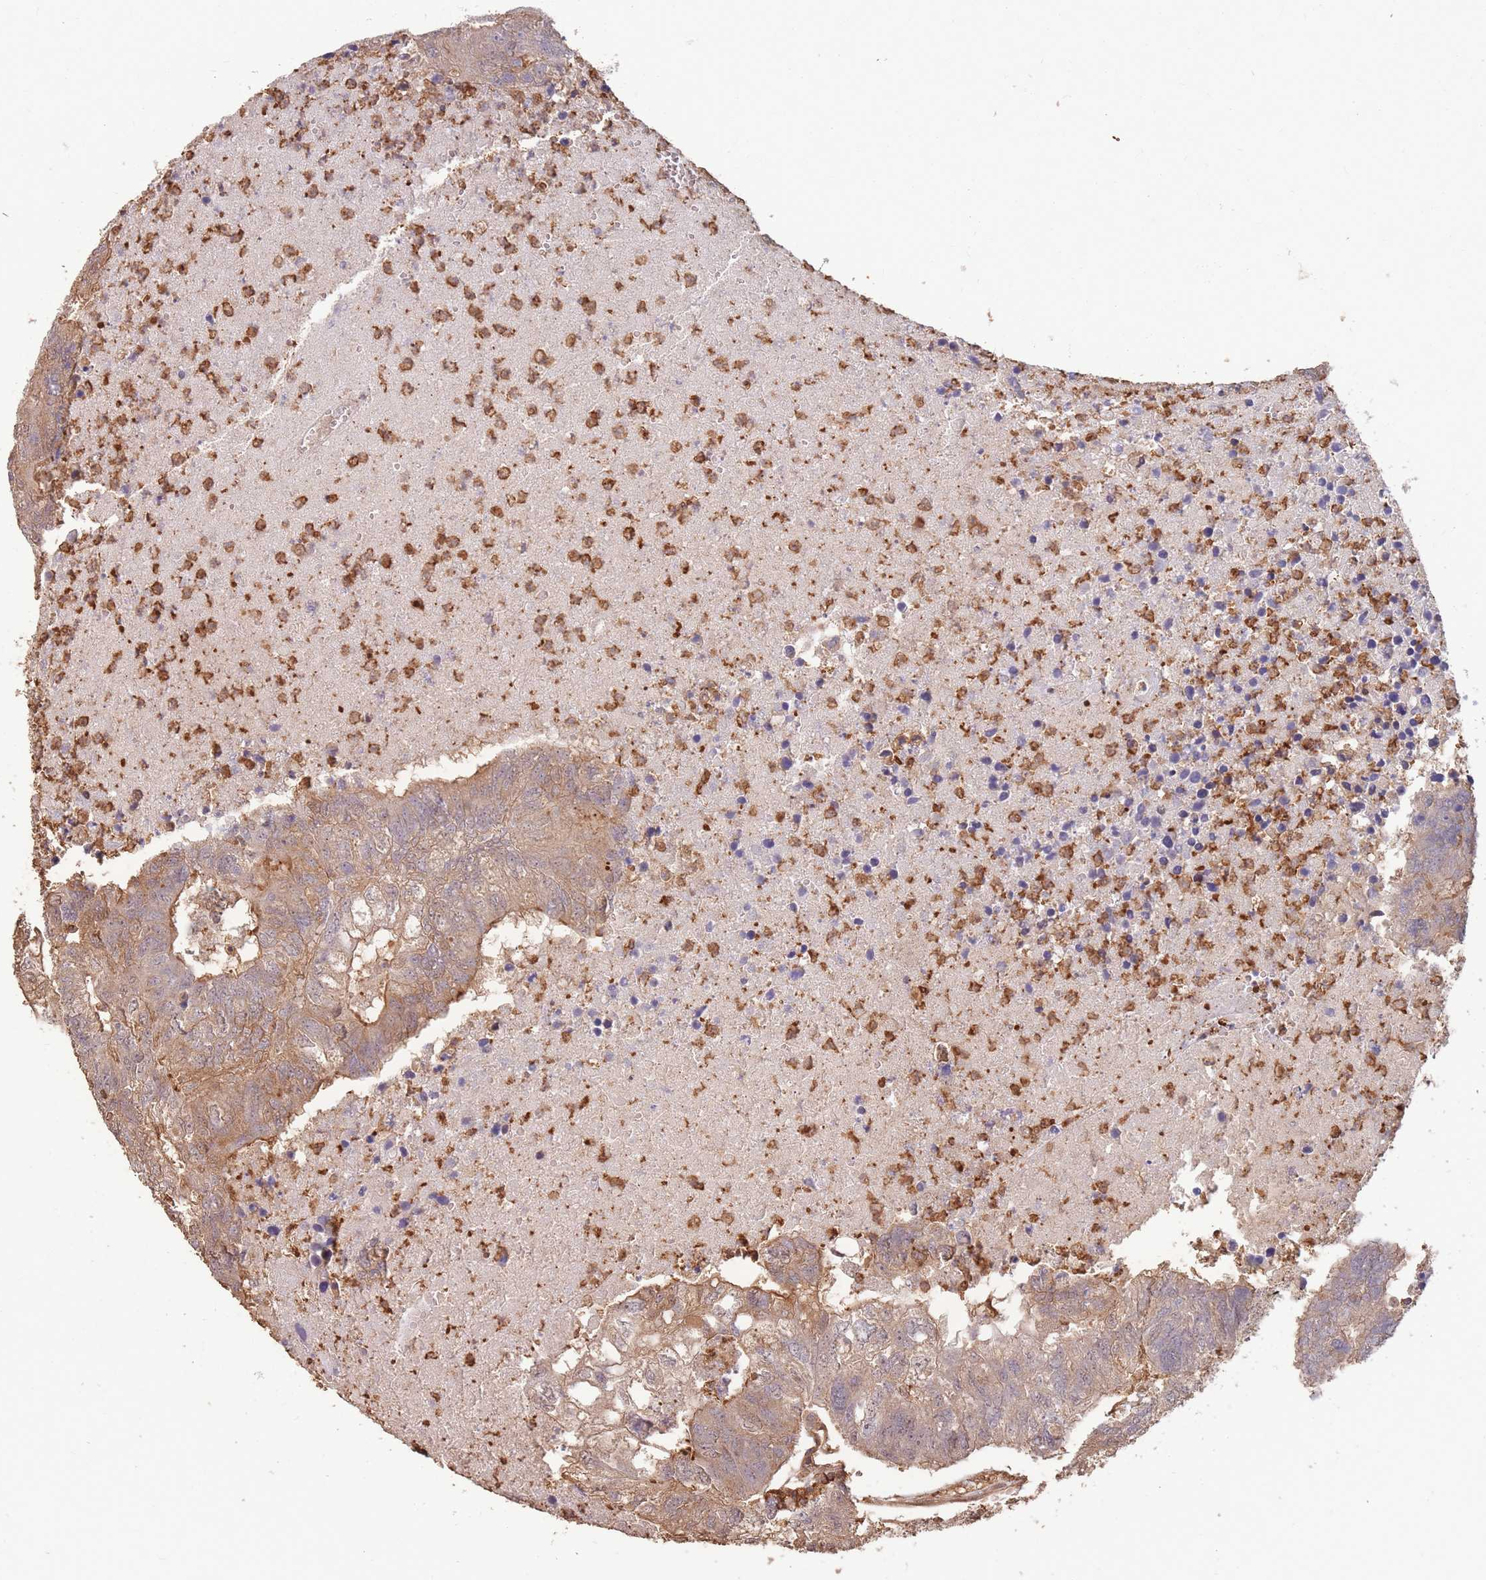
{"staining": {"intensity": "moderate", "quantity": "25%-75%", "location": "cytoplasmic/membranous"}, "tissue": "colorectal cancer", "cell_type": "Tumor cells", "image_type": "cancer", "snomed": [{"axis": "morphology", "description": "Adenocarcinoma, NOS"}, {"axis": "topography", "description": "Colon"}], "caption": "High-power microscopy captured an IHC histopathology image of colorectal cancer, revealing moderate cytoplasmic/membranous staining in approximately 25%-75% of tumor cells. Ihc stains the protein of interest in brown and the nuclei are stained blue.", "gene": "PLS3", "patient": {"sex": "female", "age": 48}}